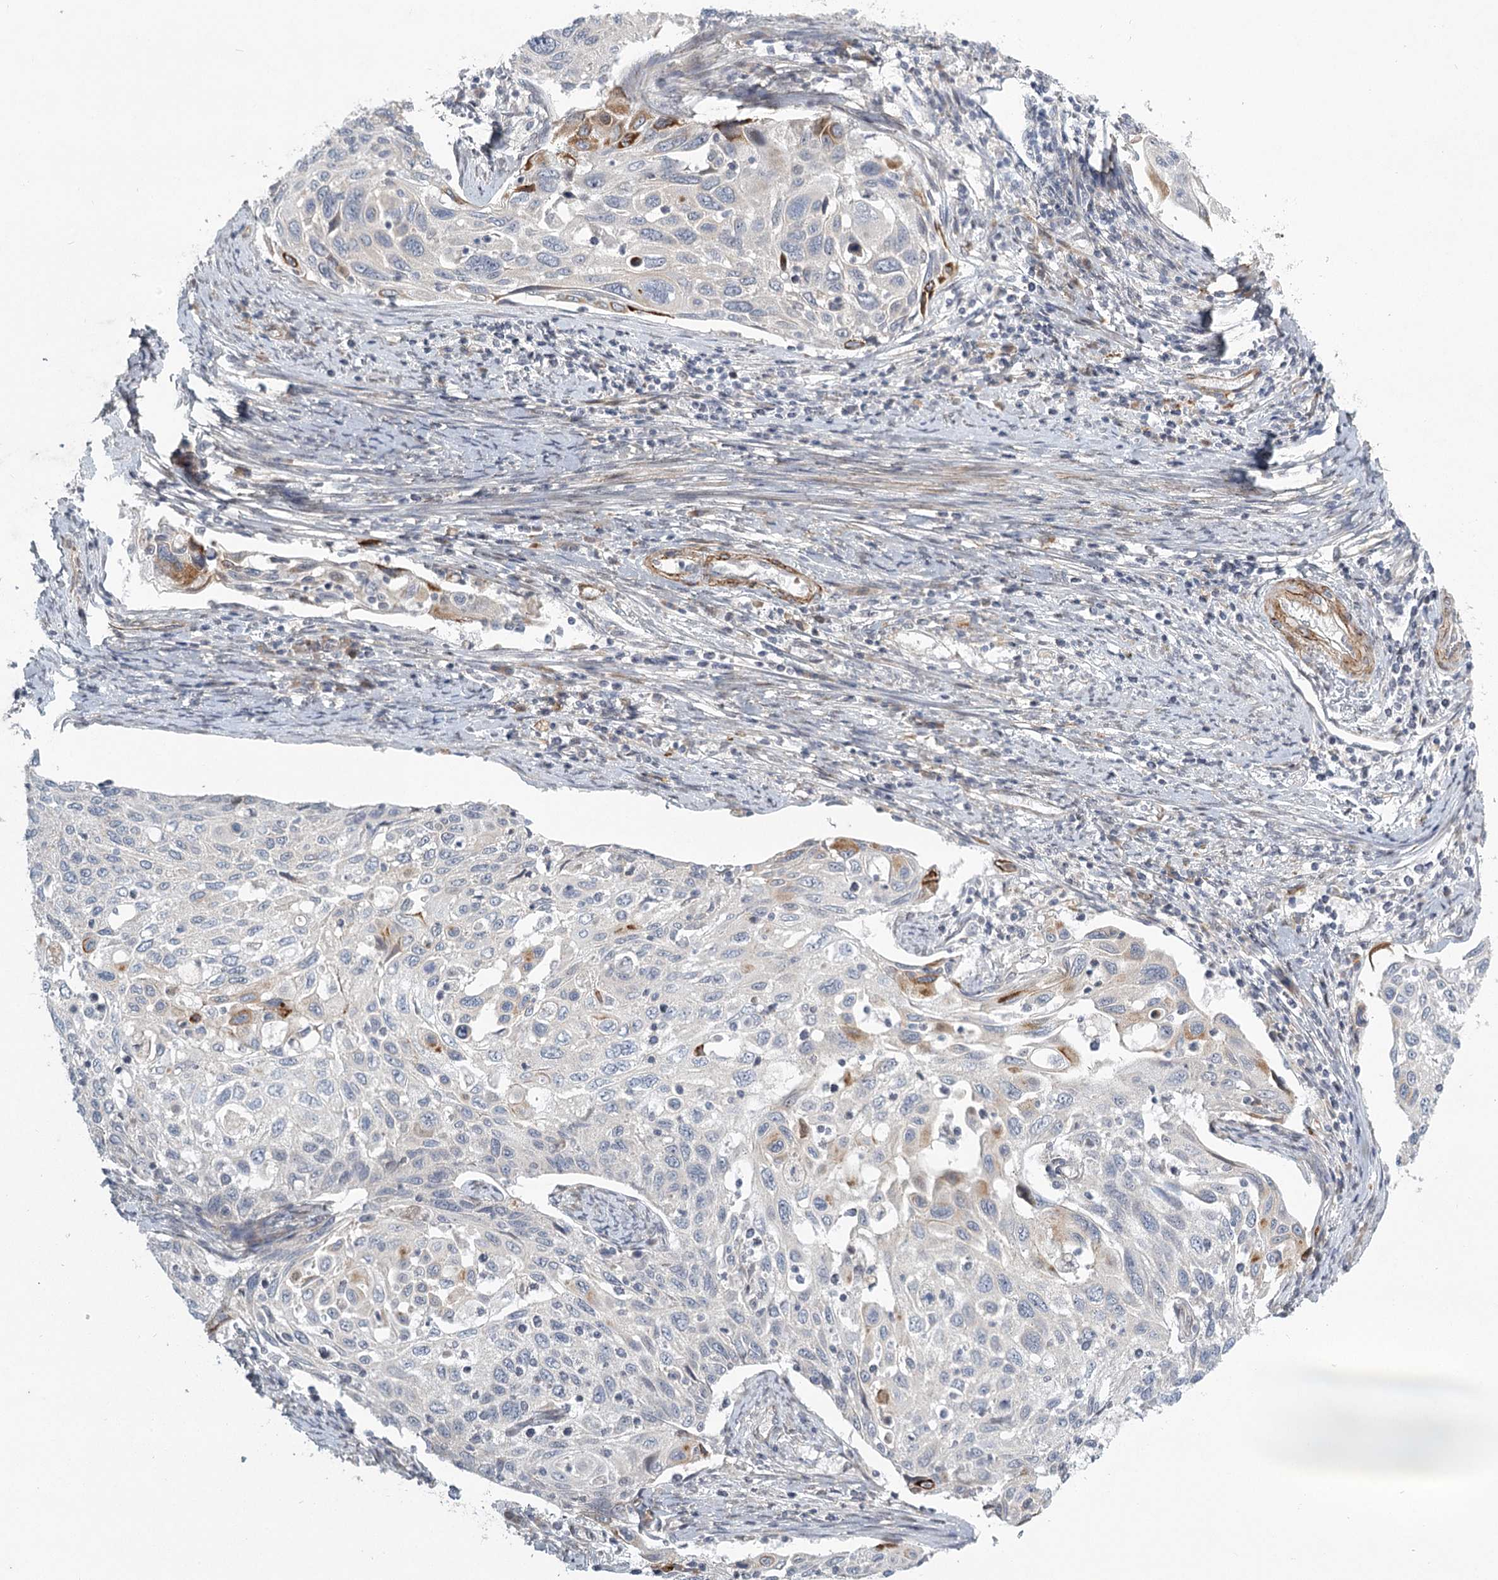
{"staining": {"intensity": "negative", "quantity": "none", "location": "none"}, "tissue": "cervical cancer", "cell_type": "Tumor cells", "image_type": "cancer", "snomed": [{"axis": "morphology", "description": "Squamous cell carcinoma, NOS"}, {"axis": "topography", "description": "Cervix"}], "caption": "An immunohistochemistry micrograph of cervical squamous cell carcinoma is shown. There is no staining in tumor cells of cervical squamous cell carcinoma. The staining is performed using DAB (3,3'-diaminobenzidine) brown chromogen with nuclei counter-stained in using hematoxylin.", "gene": "MEPE", "patient": {"sex": "female", "age": 70}}